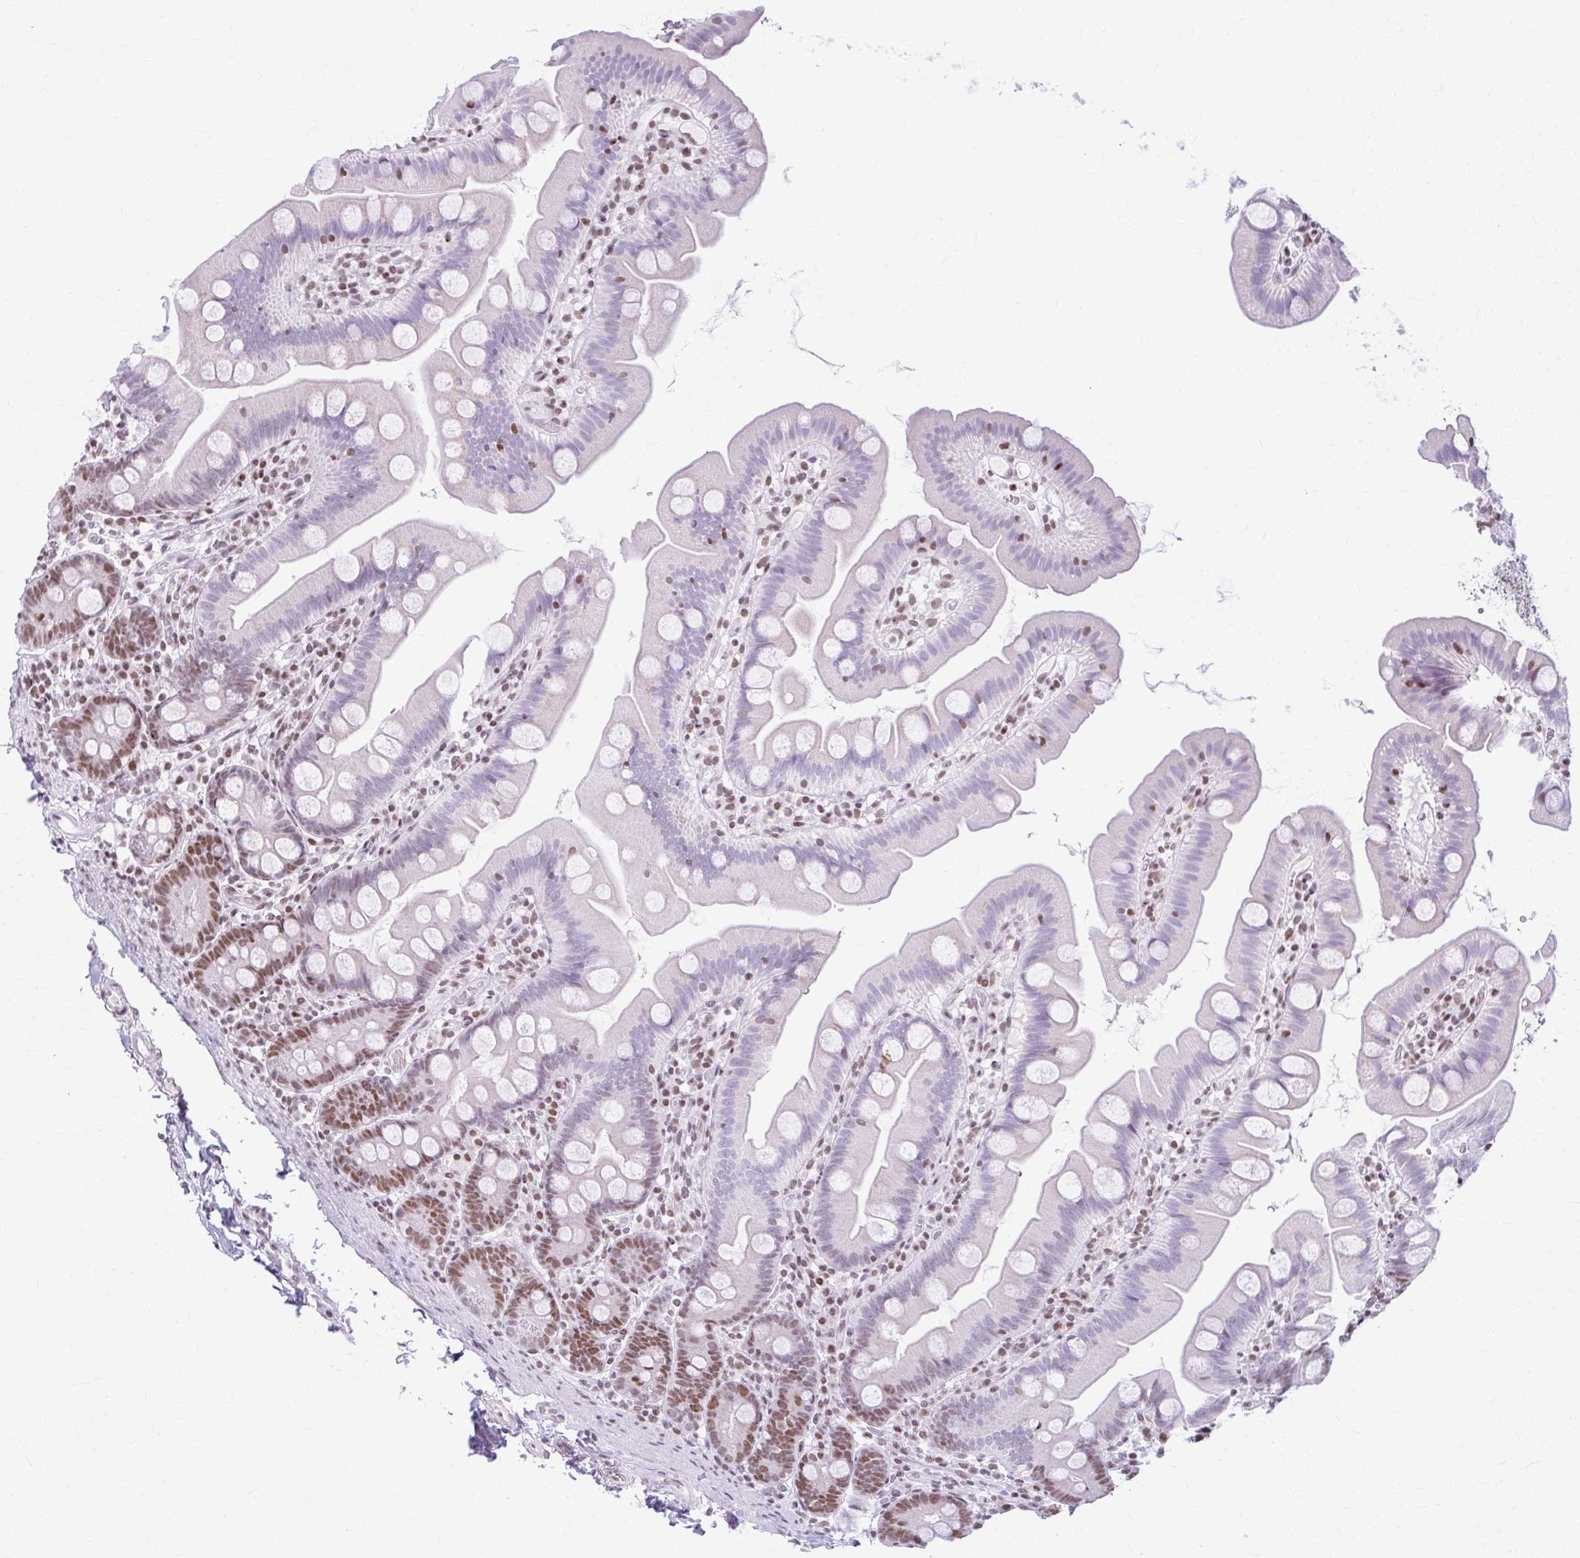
{"staining": {"intensity": "moderate", "quantity": "25%-75%", "location": "nuclear"}, "tissue": "small intestine", "cell_type": "Glandular cells", "image_type": "normal", "snomed": [{"axis": "morphology", "description": "Normal tissue, NOS"}, {"axis": "topography", "description": "Small intestine"}], "caption": "High-magnification brightfield microscopy of normal small intestine stained with DAB (3,3'-diaminobenzidine) (brown) and counterstained with hematoxylin (blue). glandular cells exhibit moderate nuclear expression is seen in approximately25%-75% of cells.", "gene": "PABIR1", "patient": {"sex": "female", "age": 68}}